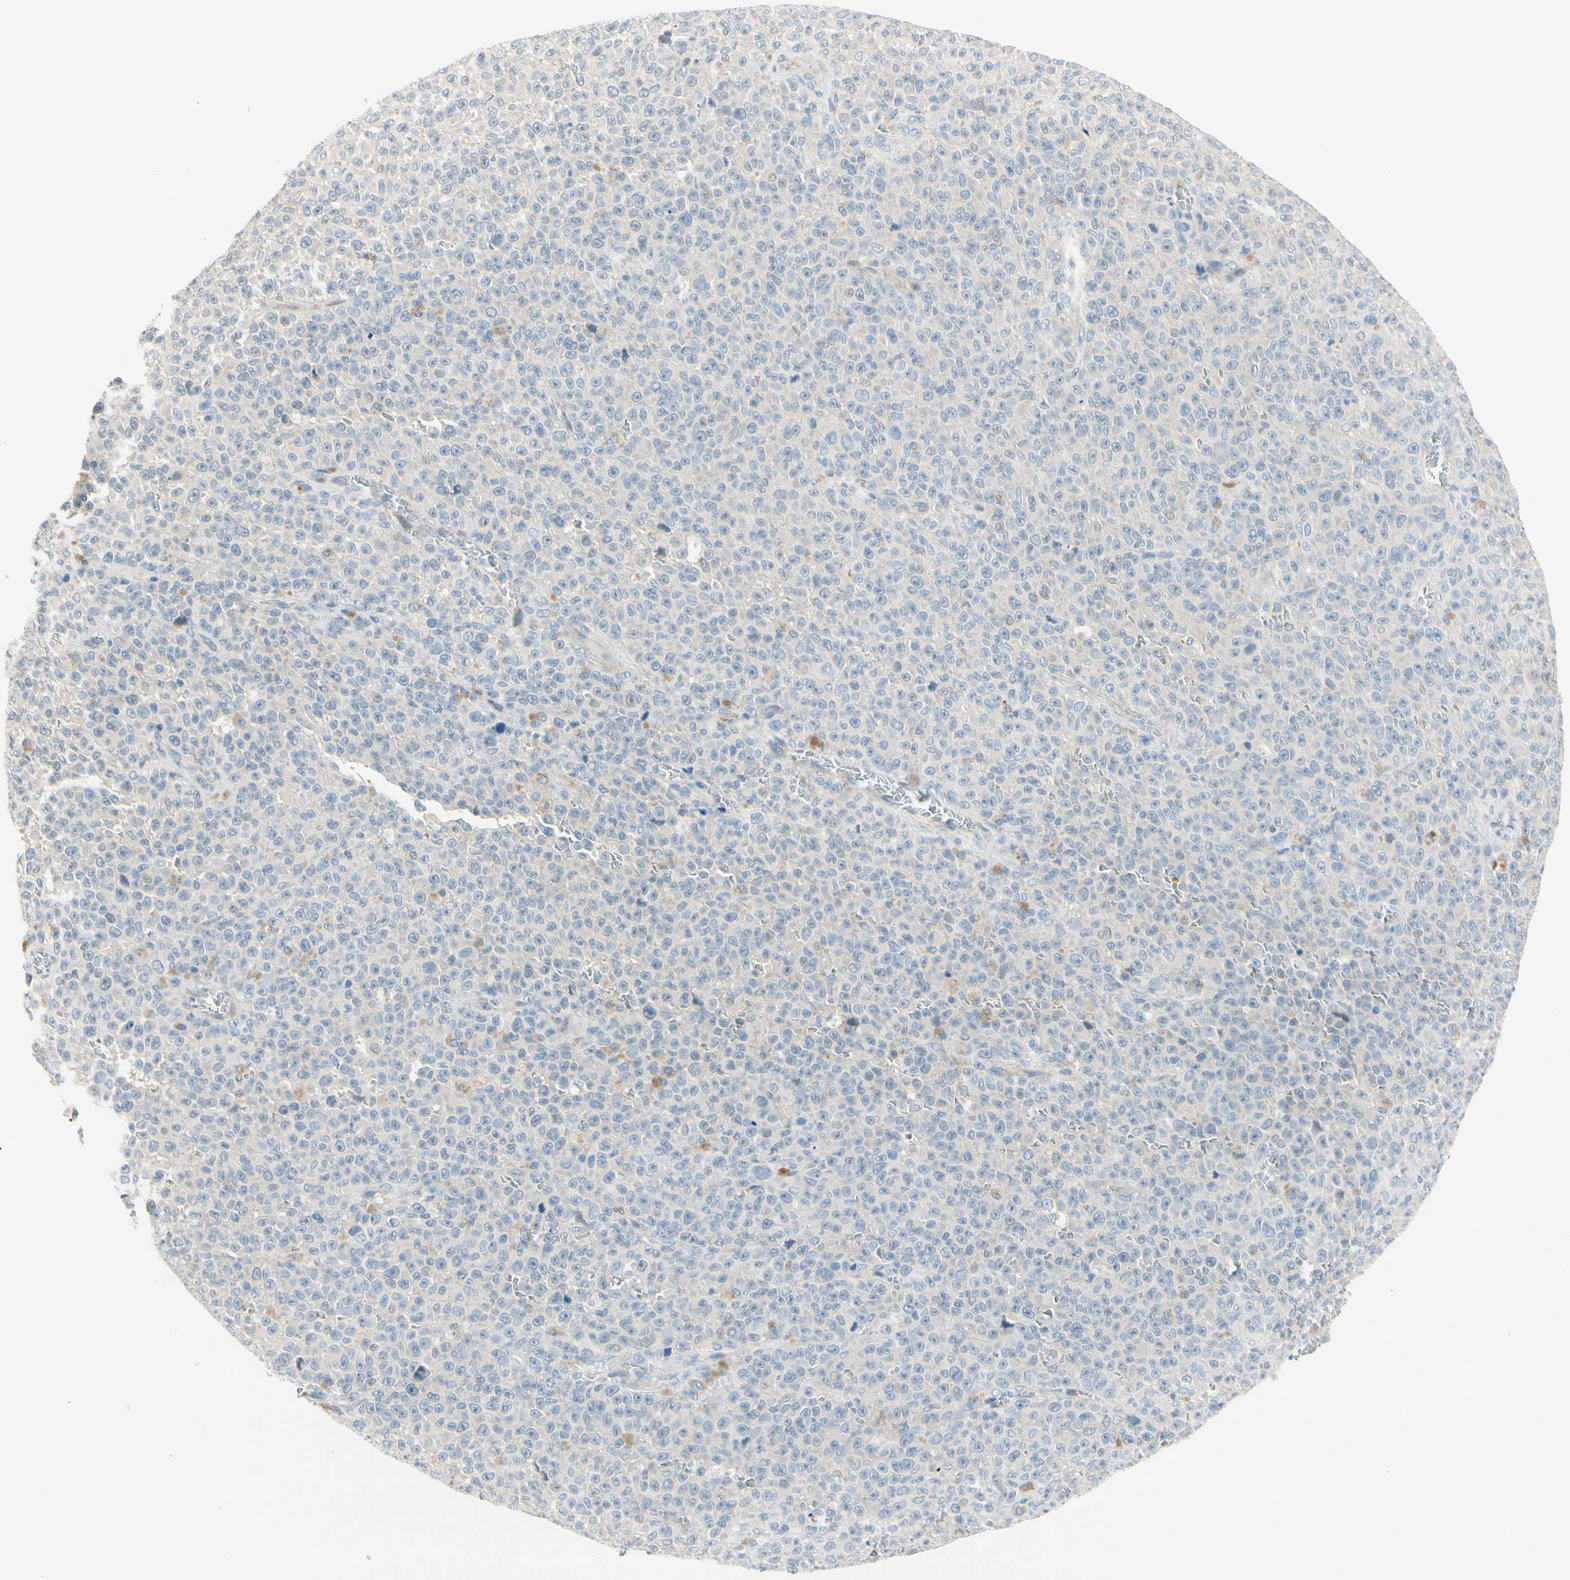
{"staining": {"intensity": "negative", "quantity": "none", "location": "none"}, "tissue": "melanoma", "cell_type": "Tumor cells", "image_type": "cancer", "snomed": [{"axis": "morphology", "description": "Malignant melanoma, NOS"}, {"axis": "topography", "description": "Skin"}], "caption": "This is a image of immunohistochemistry staining of malignant melanoma, which shows no expression in tumor cells.", "gene": "CFAP36", "patient": {"sex": "female", "age": 82}}